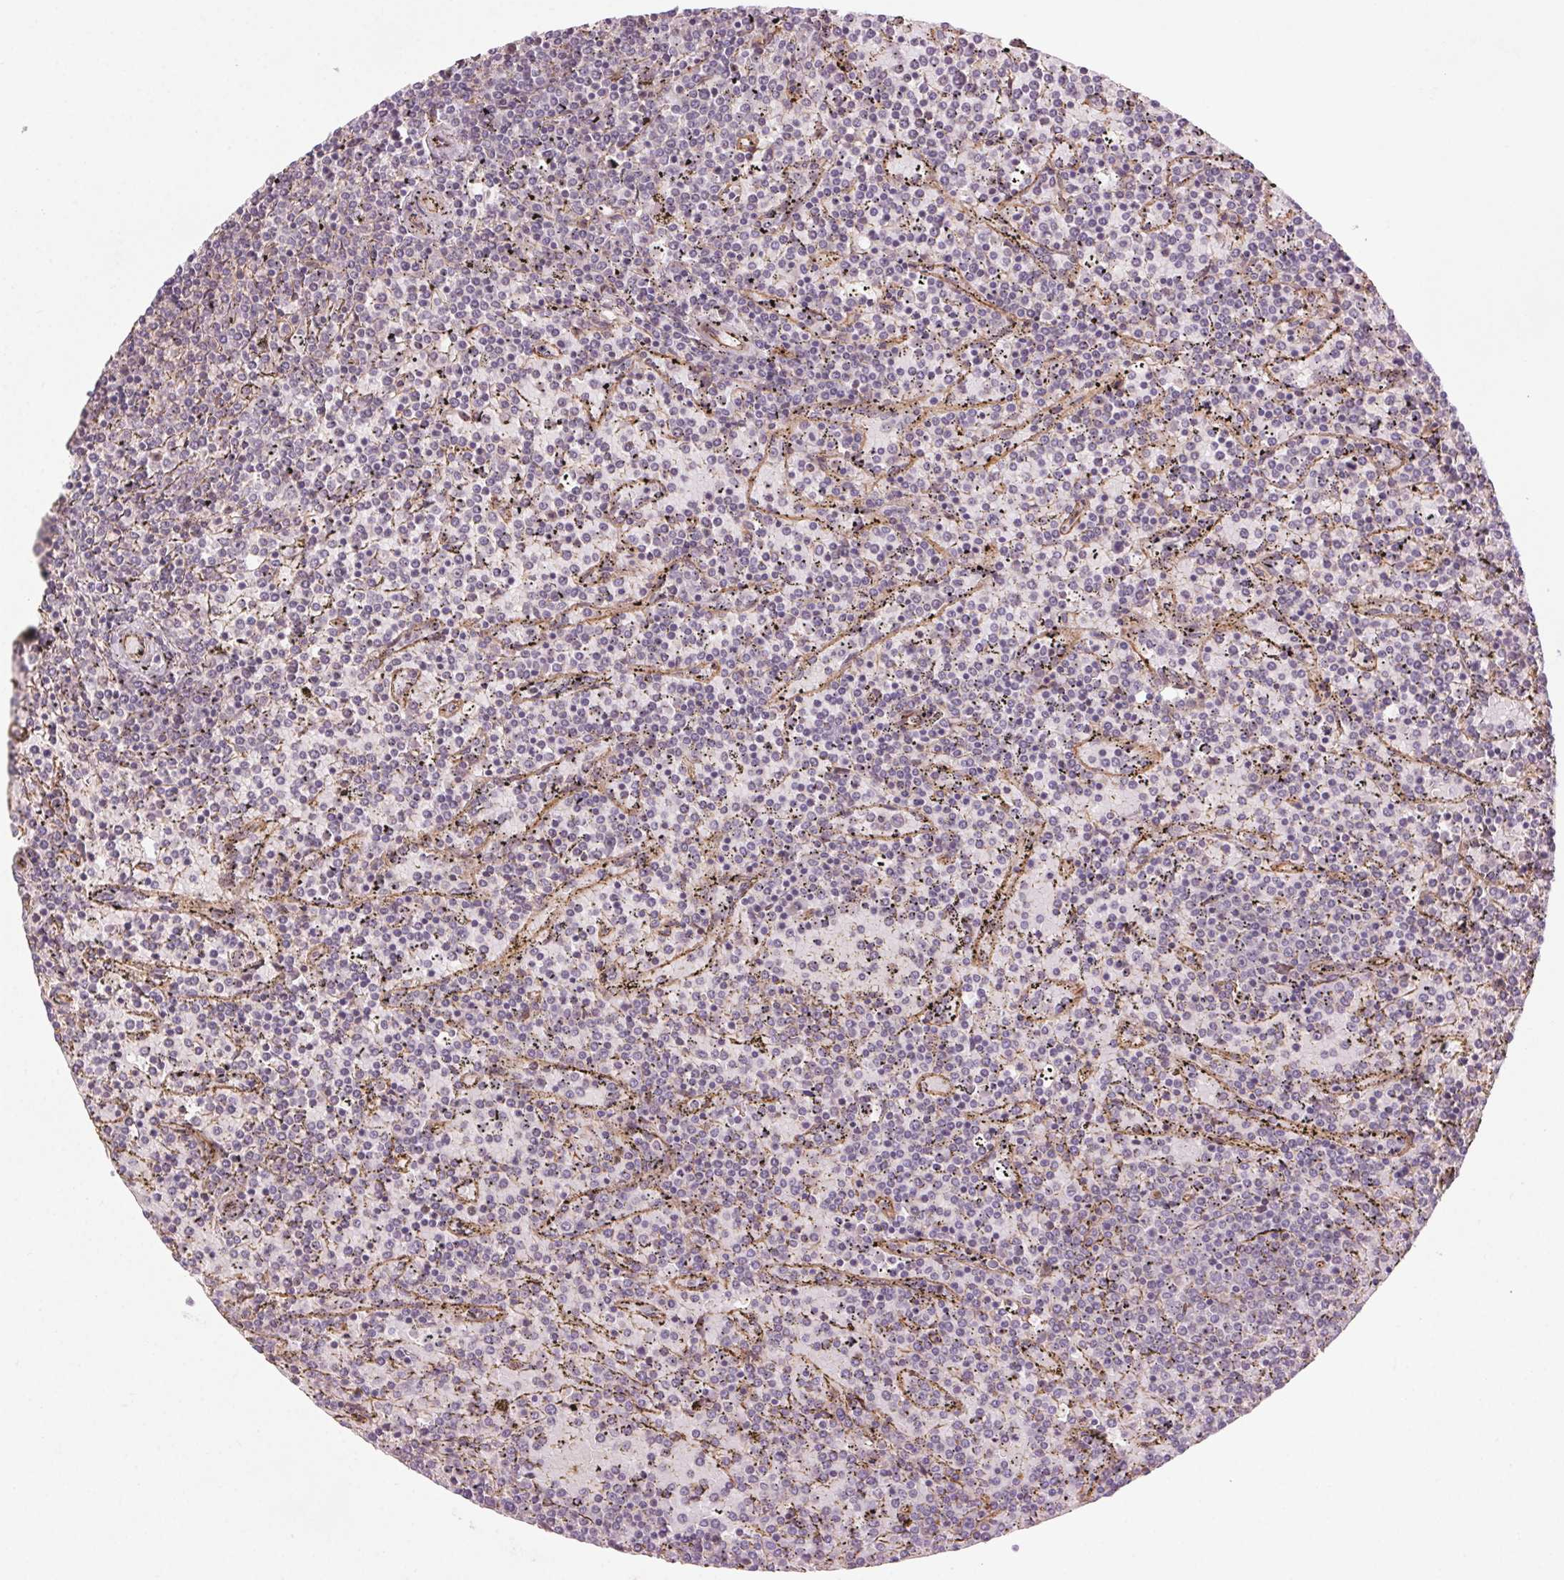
{"staining": {"intensity": "negative", "quantity": "none", "location": "none"}, "tissue": "lymphoma", "cell_type": "Tumor cells", "image_type": "cancer", "snomed": [{"axis": "morphology", "description": "Malignant lymphoma, non-Hodgkin's type, Low grade"}, {"axis": "topography", "description": "Spleen"}], "caption": "Histopathology image shows no significant protein staining in tumor cells of low-grade malignant lymphoma, non-Hodgkin's type.", "gene": "CCSER1", "patient": {"sex": "female", "age": 77}}